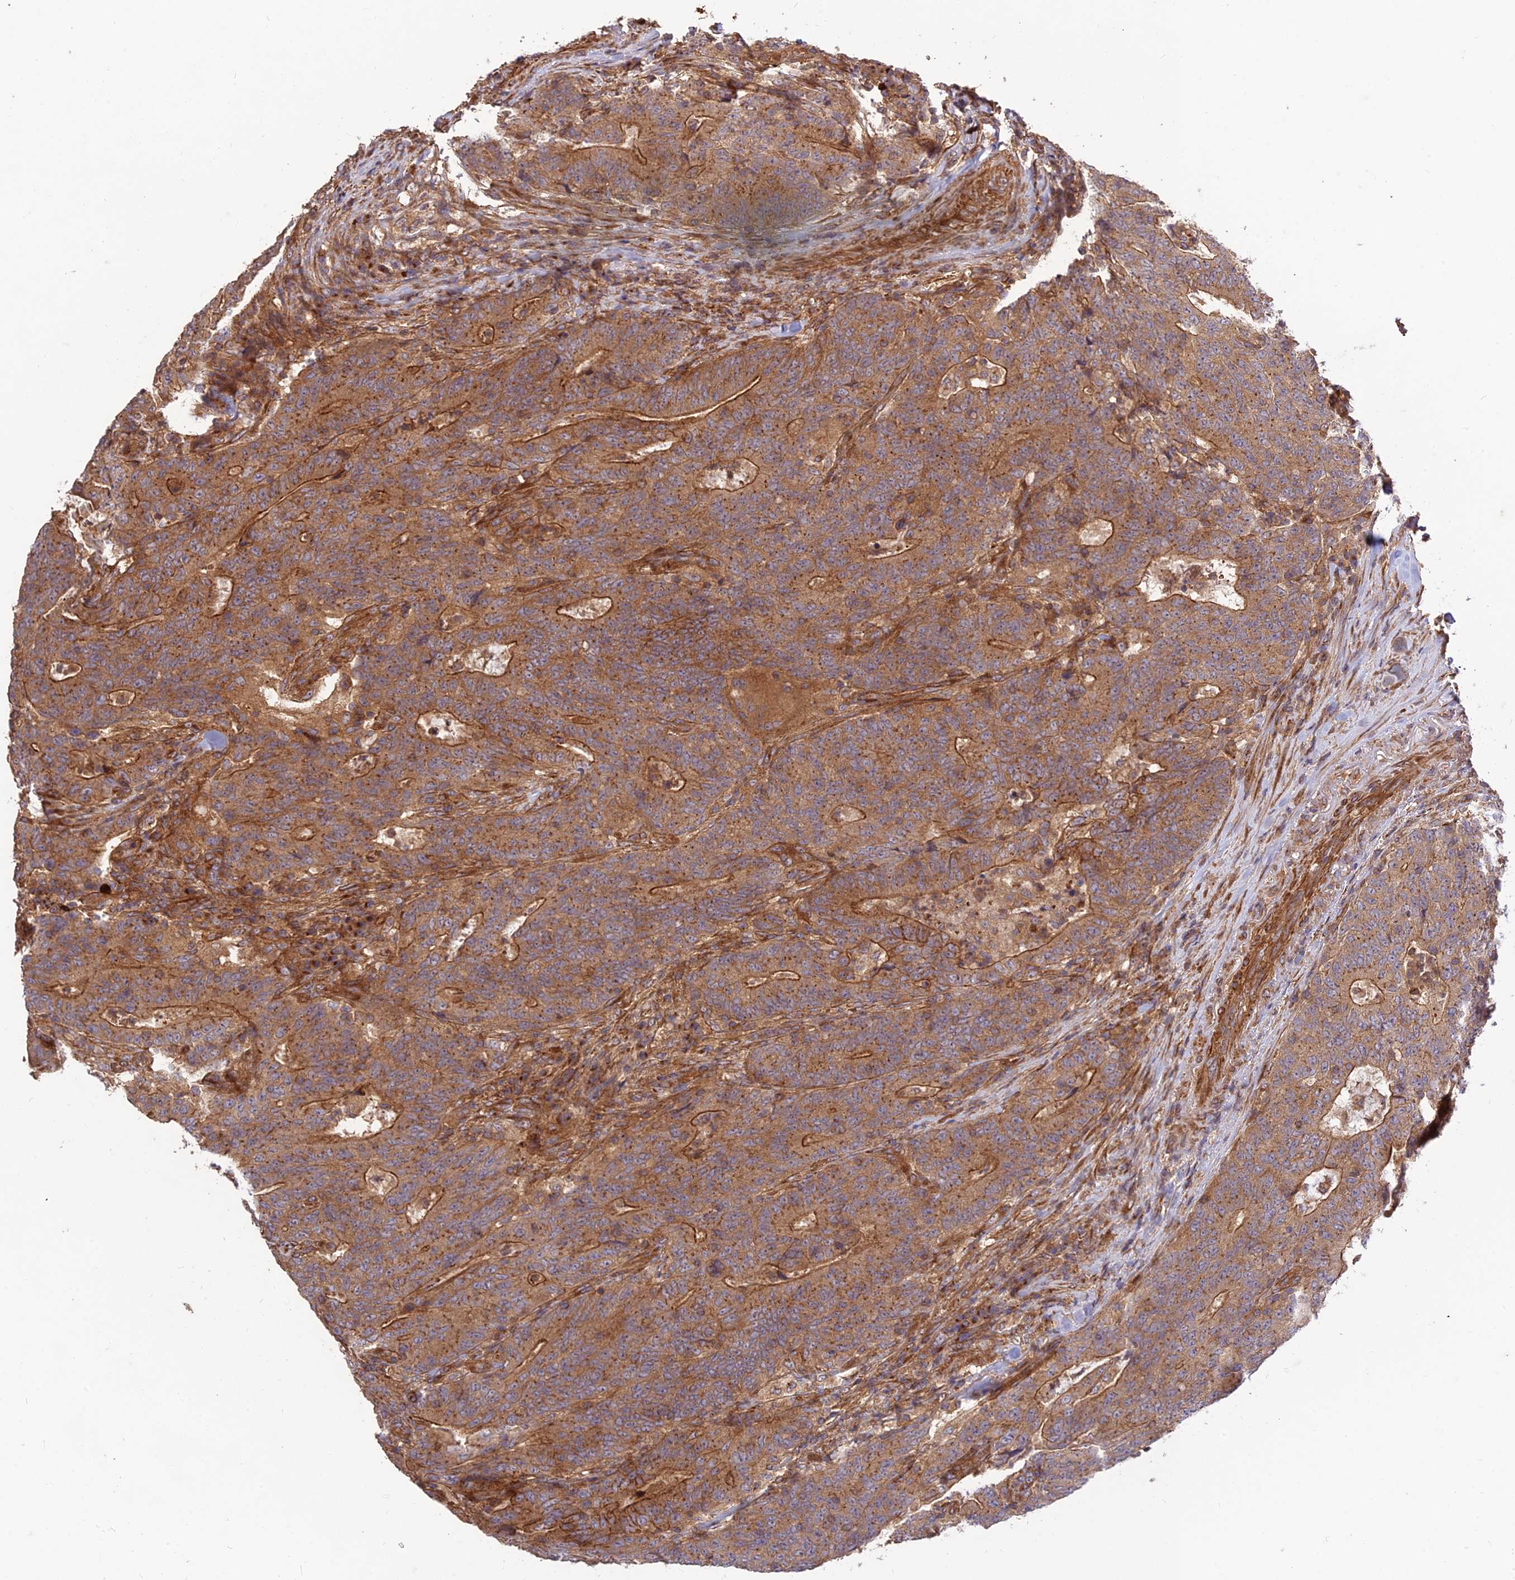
{"staining": {"intensity": "moderate", "quantity": ">75%", "location": "cytoplasmic/membranous"}, "tissue": "colorectal cancer", "cell_type": "Tumor cells", "image_type": "cancer", "snomed": [{"axis": "morphology", "description": "Normal tissue, NOS"}, {"axis": "morphology", "description": "Adenocarcinoma, NOS"}, {"axis": "topography", "description": "Colon"}], "caption": "Immunohistochemistry (IHC) of human colorectal cancer reveals medium levels of moderate cytoplasmic/membranous staining in approximately >75% of tumor cells. (DAB IHC, brown staining for protein, blue staining for nuclei).", "gene": "TMEM131L", "patient": {"sex": "female", "age": 75}}